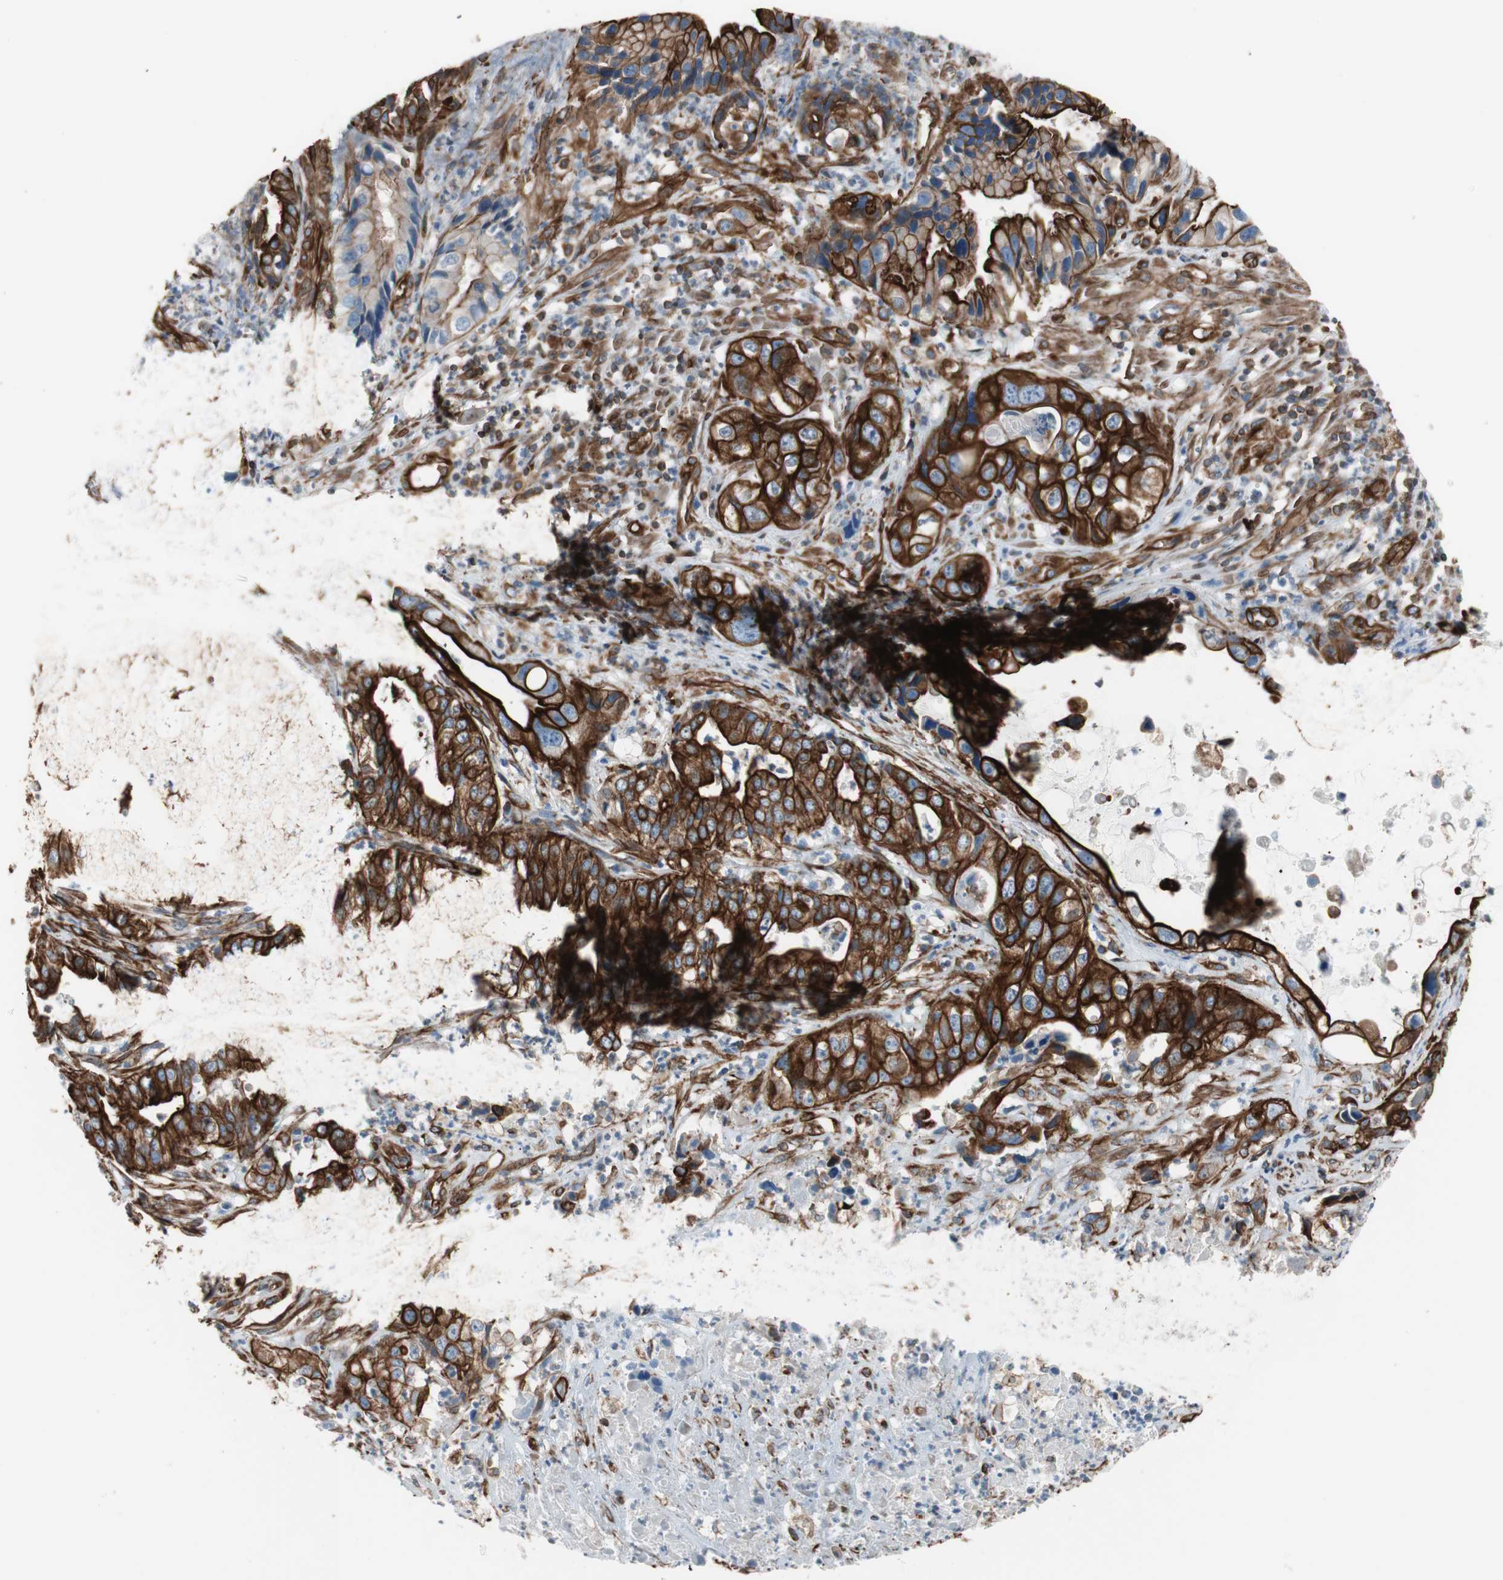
{"staining": {"intensity": "strong", "quantity": ">75%", "location": "cytoplasmic/membranous"}, "tissue": "liver cancer", "cell_type": "Tumor cells", "image_type": "cancer", "snomed": [{"axis": "morphology", "description": "Cholangiocarcinoma"}, {"axis": "topography", "description": "Liver"}], "caption": "Brown immunohistochemical staining in human liver cancer (cholangiocarcinoma) exhibits strong cytoplasmic/membranous expression in about >75% of tumor cells. Ihc stains the protein of interest in brown and the nuclei are stained blue.", "gene": "TCTA", "patient": {"sex": "female", "age": 61}}